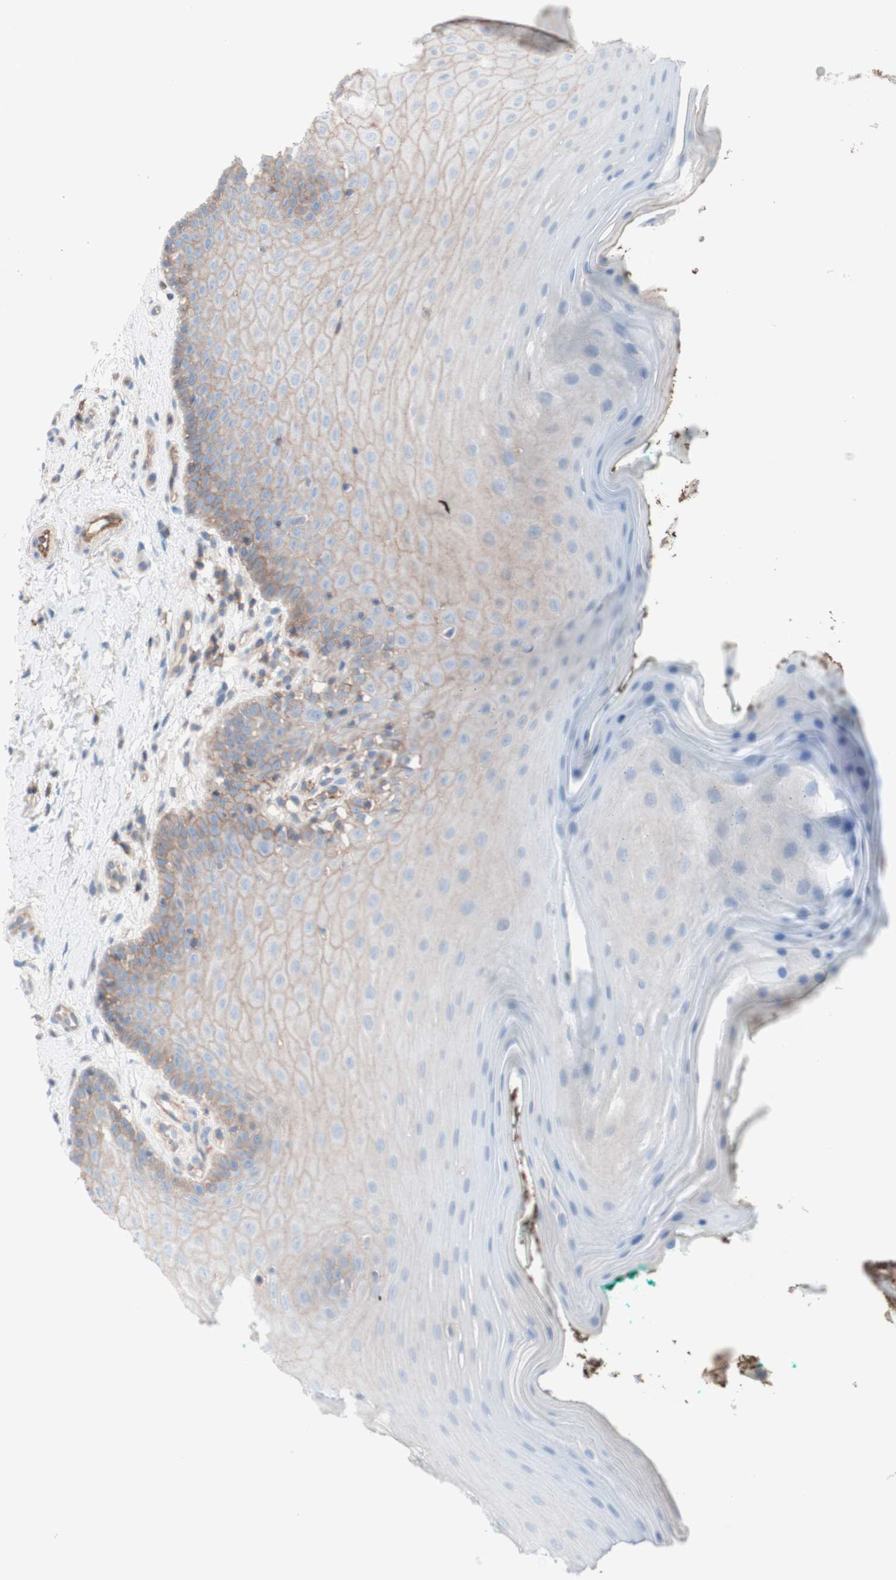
{"staining": {"intensity": "weak", "quantity": "25%-75%", "location": "cytoplasmic/membranous"}, "tissue": "oral mucosa", "cell_type": "Squamous epithelial cells", "image_type": "normal", "snomed": [{"axis": "morphology", "description": "Normal tissue, NOS"}, {"axis": "topography", "description": "Skeletal muscle"}, {"axis": "topography", "description": "Oral tissue"}], "caption": "Protein staining of unremarkable oral mucosa shows weak cytoplasmic/membranous staining in about 25%-75% of squamous epithelial cells. (Stains: DAB in brown, nuclei in blue, Microscopy: brightfield microscopy at high magnification).", "gene": "CD46", "patient": {"sex": "male", "age": 58}}